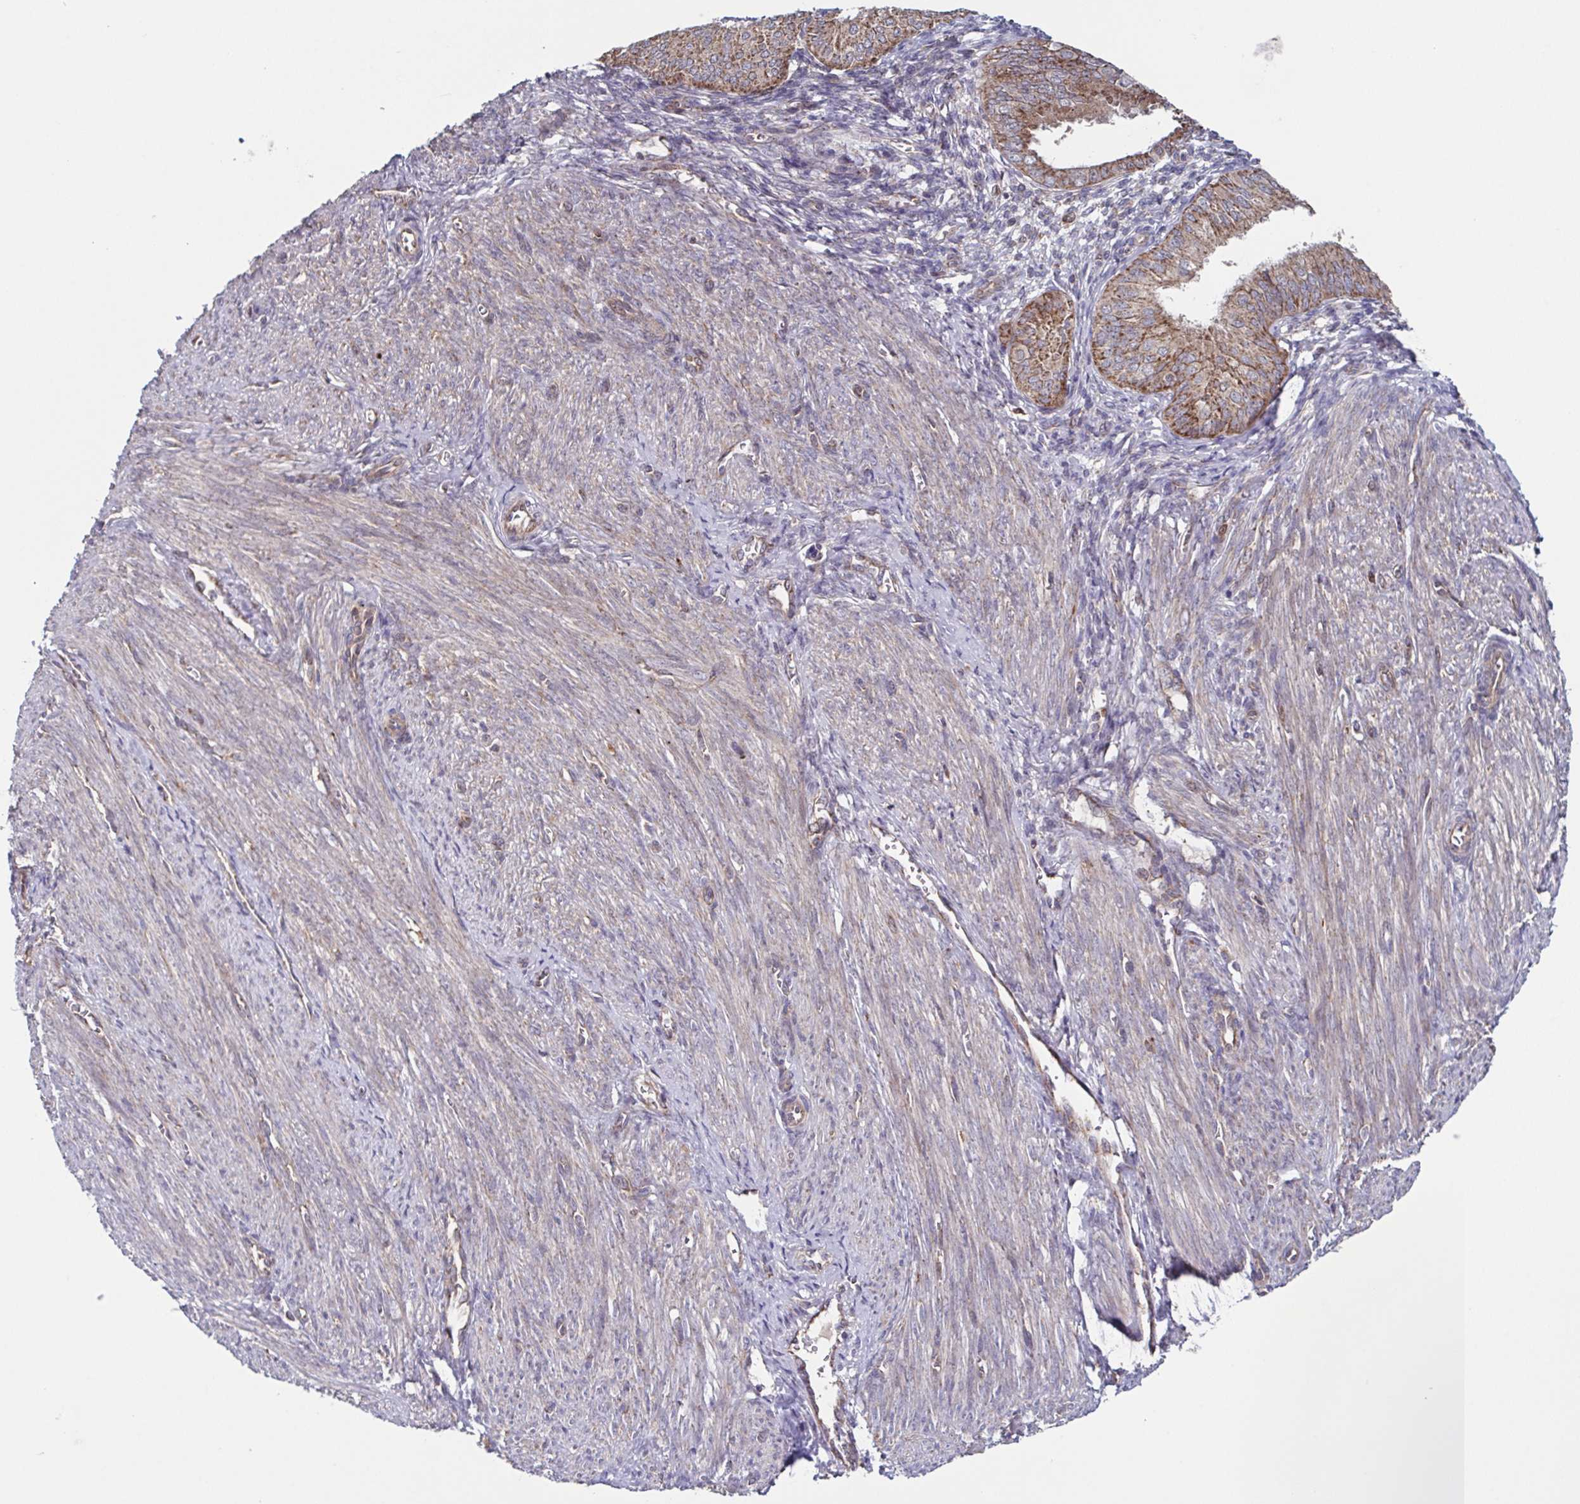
{"staining": {"intensity": "weak", "quantity": ">75%", "location": "cytoplasmic/membranous"}, "tissue": "endometrial cancer", "cell_type": "Tumor cells", "image_type": "cancer", "snomed": [{"axis": "morphology", "description": "Adenocarcinoma, NOS"}, {"axis": "topography", "description": "Endometrium"}], "caption": "IHC histopathology image of neoplastic tissue: human endometrial adenocarcinoma stained using immunohistochemistry (IHC) reveals low levels of weak protein expression localized specifically in the cytoplasmic/membranous of tumor cells, appearing as a cytoplasmic/membranous brown color.", "gene": "TTC19", "patient": {"sex": "female", "age": 58}}